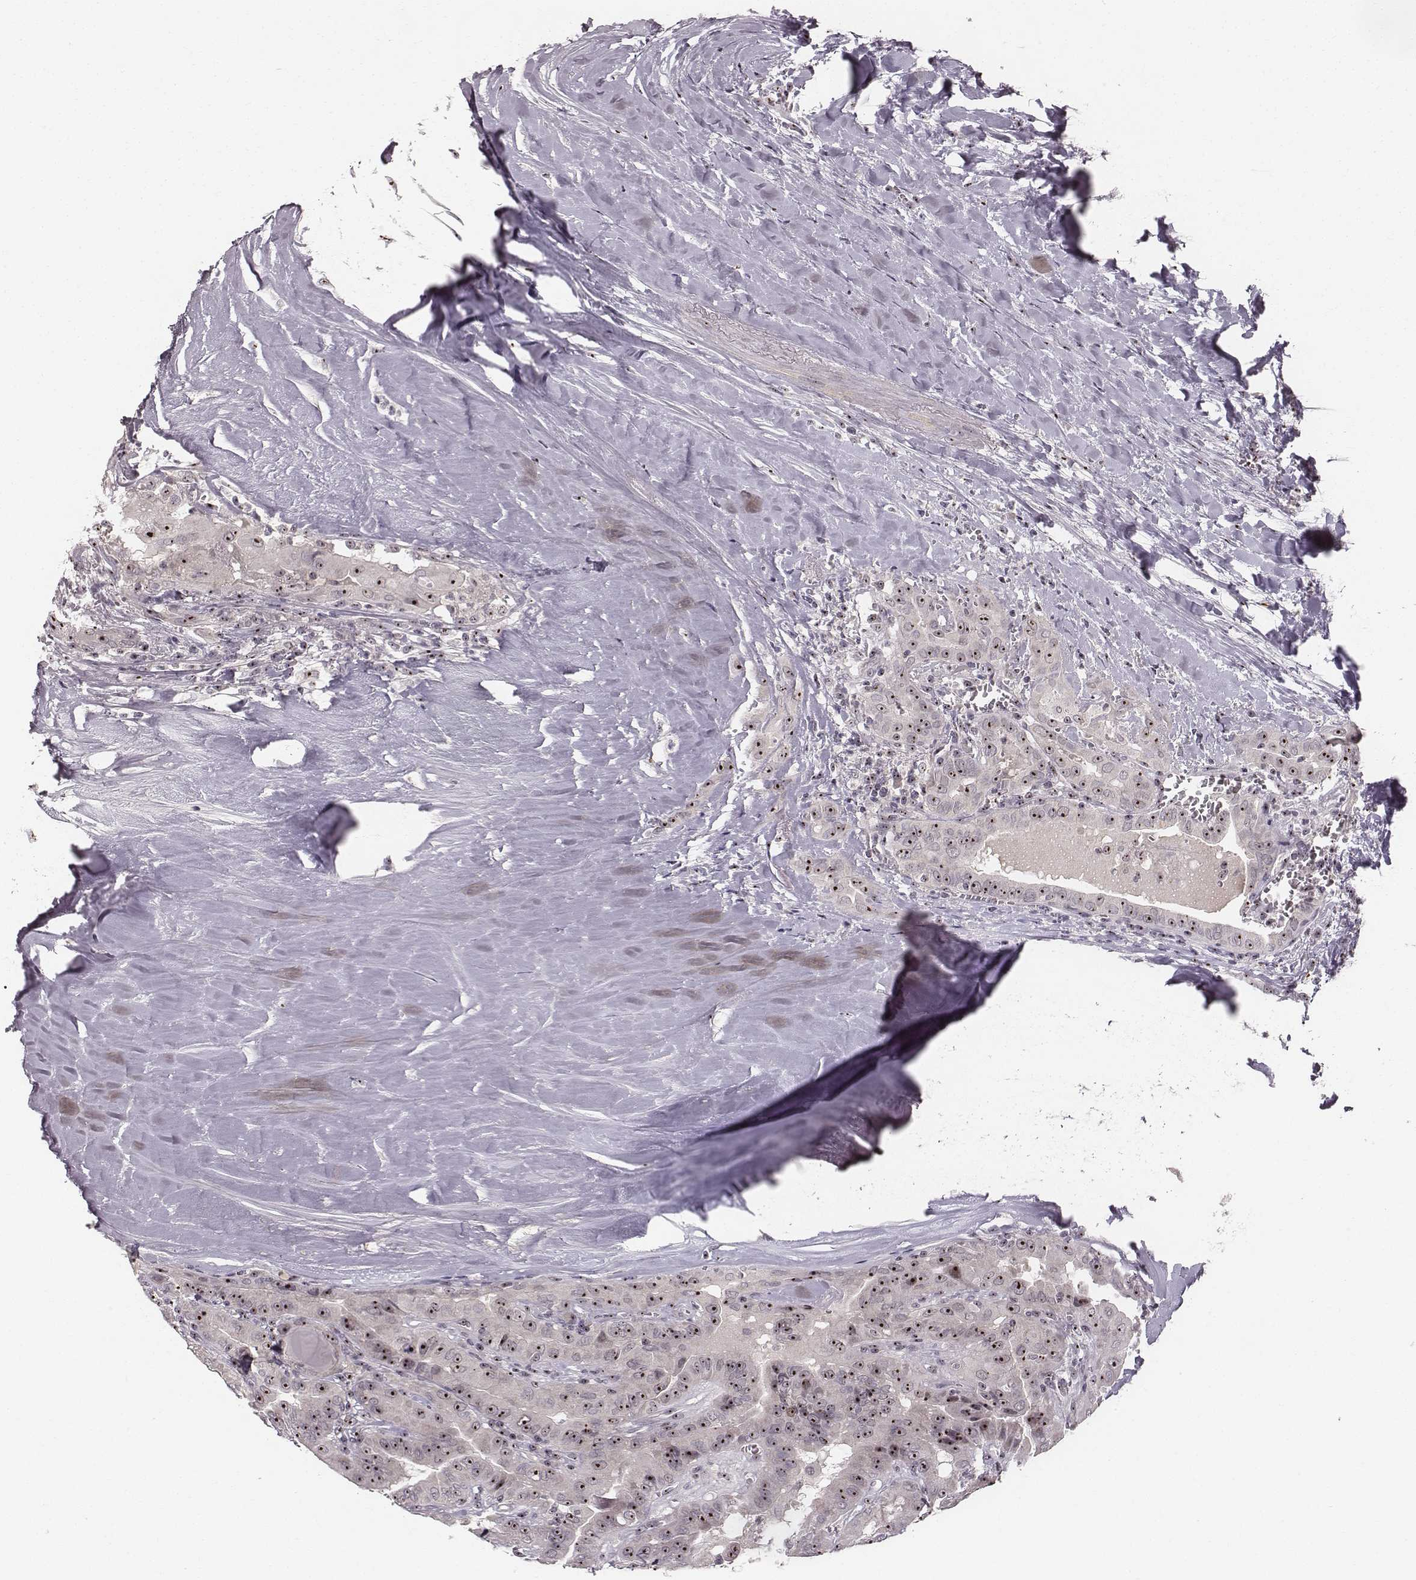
{"staining": {"intensity": "moderate", "quantity": ">75%", "location": "nuclear"}, "tissue": "thyroid cancer", "cell_type": "Tumor cells", "image_type": "cancer", "snomed": [{"axis": "morphology", "description": "Papillary adenocarcinoma, NOS"}, {"axis": "topography", "description": "Thyroid gland"}], "caption": "Human thyroid cancer (papillary adenocarcinoma) stained for a protein (brown) exhibits moderate nuclear positive expression in approximately >75% of tumor cells.", "gene": "NOP56", "patient": {"sex": "female", "age": 37}}